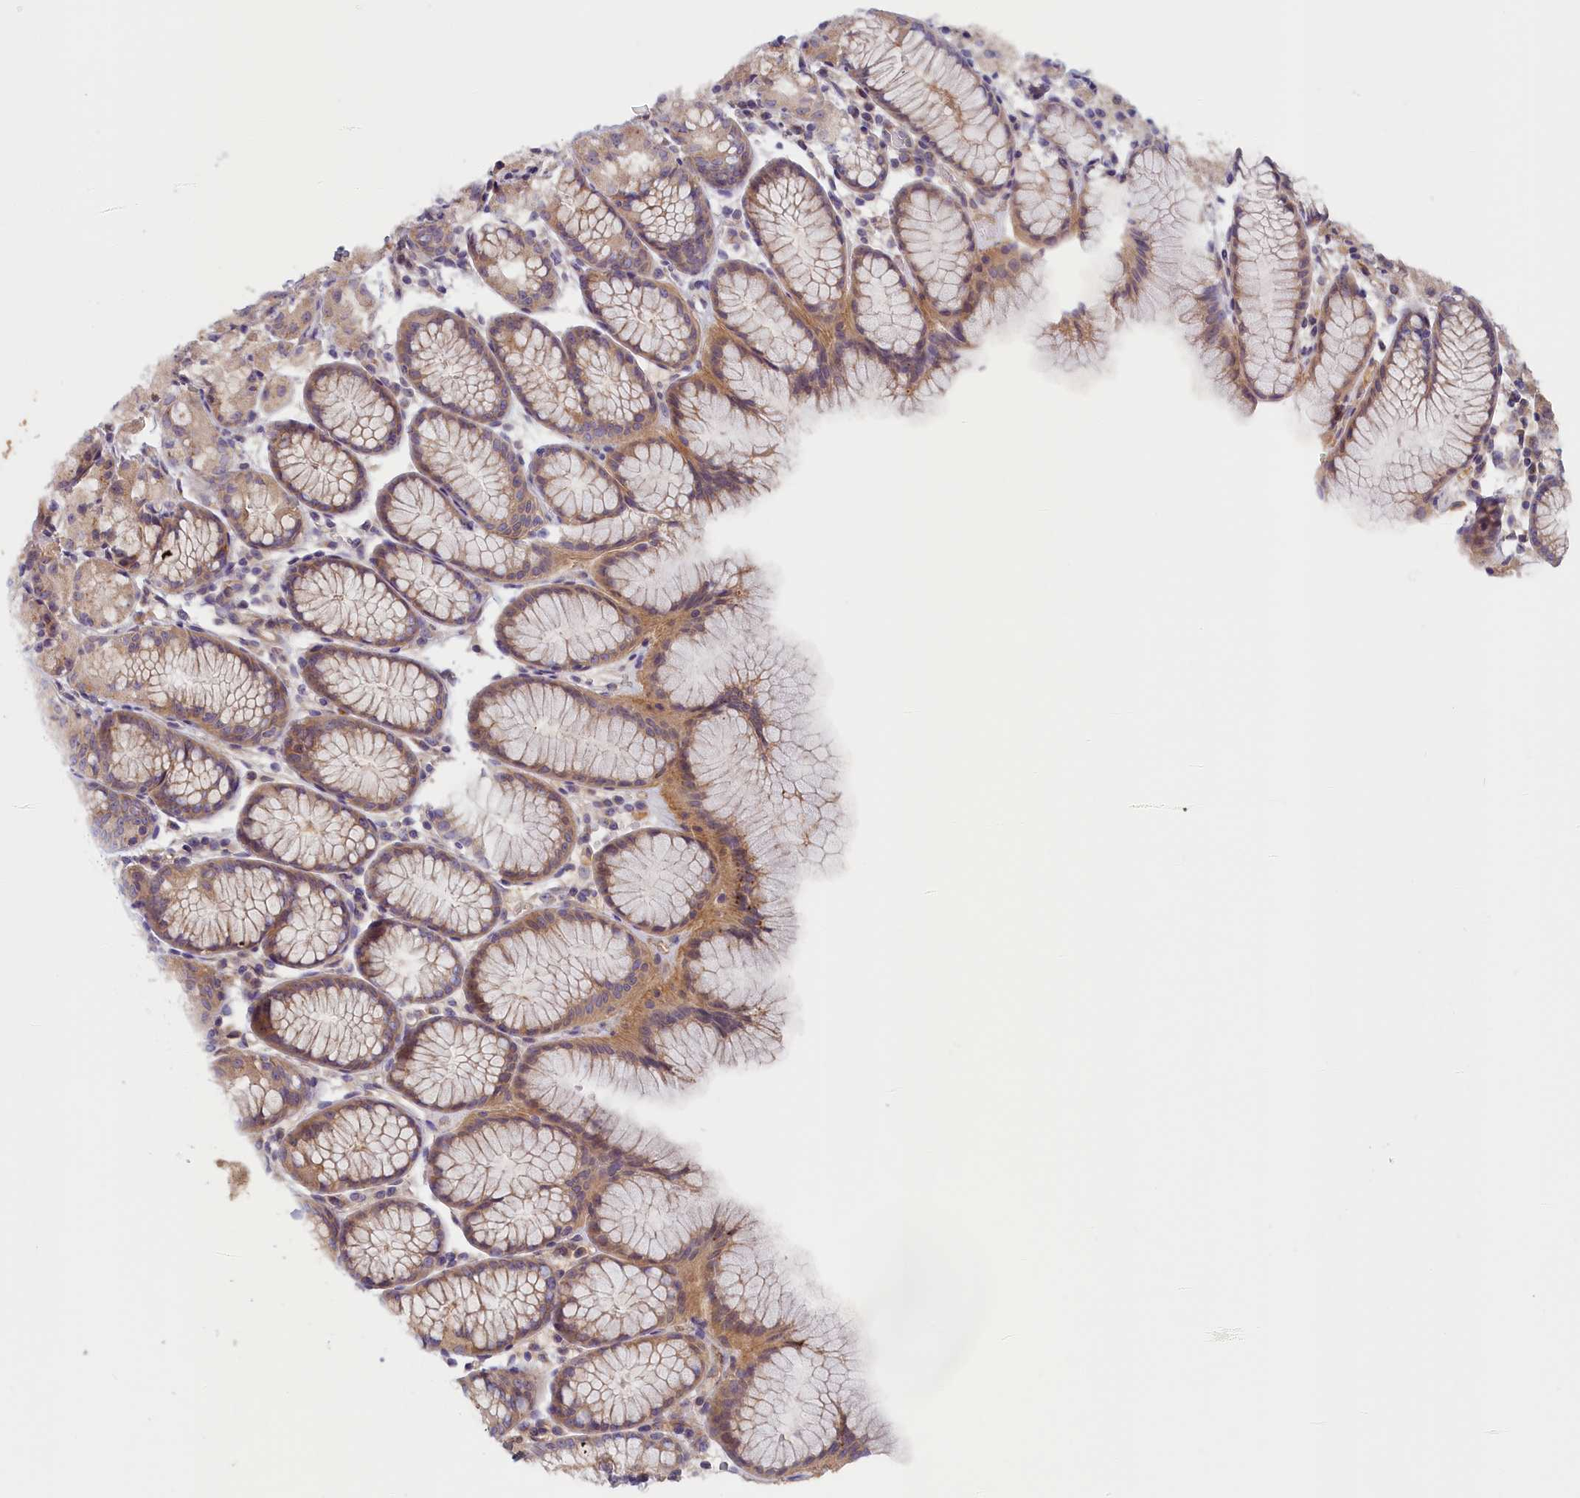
{"staining": {"intensity": "weak", "quantity": "25%-75%", "location": "cytoplasmic/membranous"}, "tissue": "stomach", "cell_type": "Glandular cells", "image_type": "normal", "snomed": [{"axis": "morphology", "description": "Normal tissue, NOS"}, {"axis": "topography", "description": "Stomach, upper"}], "caption": "DAB immunohistochemical staining of normal human stomach reveals weak cytoplasmic/membranous protein expression in about 25%-75% of glandular cells. The staining was performed using DAB (3,3'-diaminobenzidine) to visualize the protein expression in brown, while the nuclei were stained in blue with hematoxylin (Magnification: 20x).", "gene": "STX16", "patient": {"sex": "male", "age": 47}}